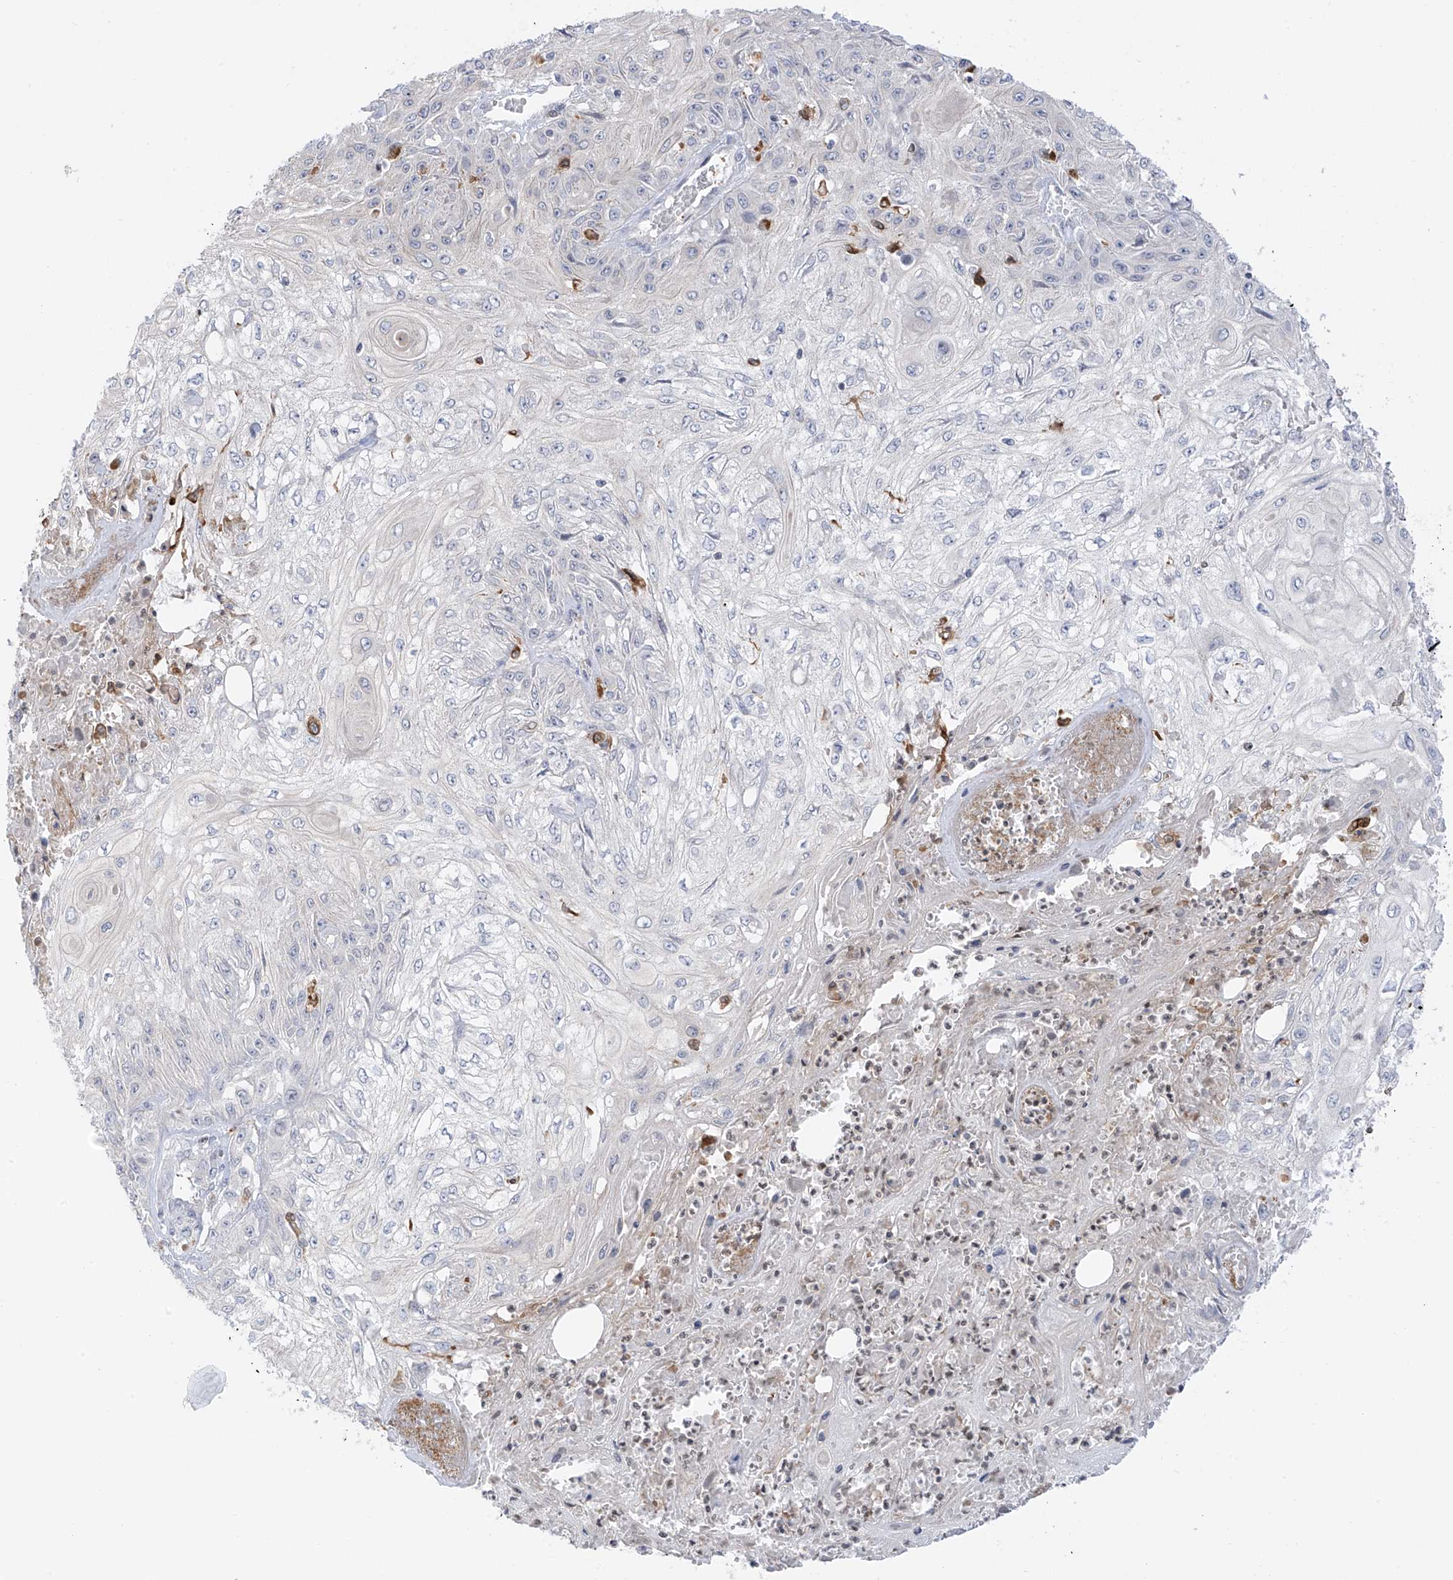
{"staining": {"intensity": "negative", "quantity": "none", "location": "none"}, "tissue": "skin cancer", "cell_type": "Tumor cells", "image_type": "cancer", "snomed": [{"axis": "morphology", "description": "Squamous cell carcinoma, NOS"}, {"axis": "morphology", "description": "Squamous cell carcinoma, metastatic, NOS"}, {"axis": "topography", "description": "Skin"}, {"axis": "topography", "description": "Lymph node"}], "caption": "Tumor cells show no significant protein expression in skin cancer (squamous cell carcinoma). (Stains: DAB (3,3'-diaminobenzidine) immunohistochemistry (IHC) with hematoxylin counter stain, Microscopy: brightfield microscopy at high magnification).", "gene": "TBXAS1", "patient": {"sex": "male", "age": 75}}